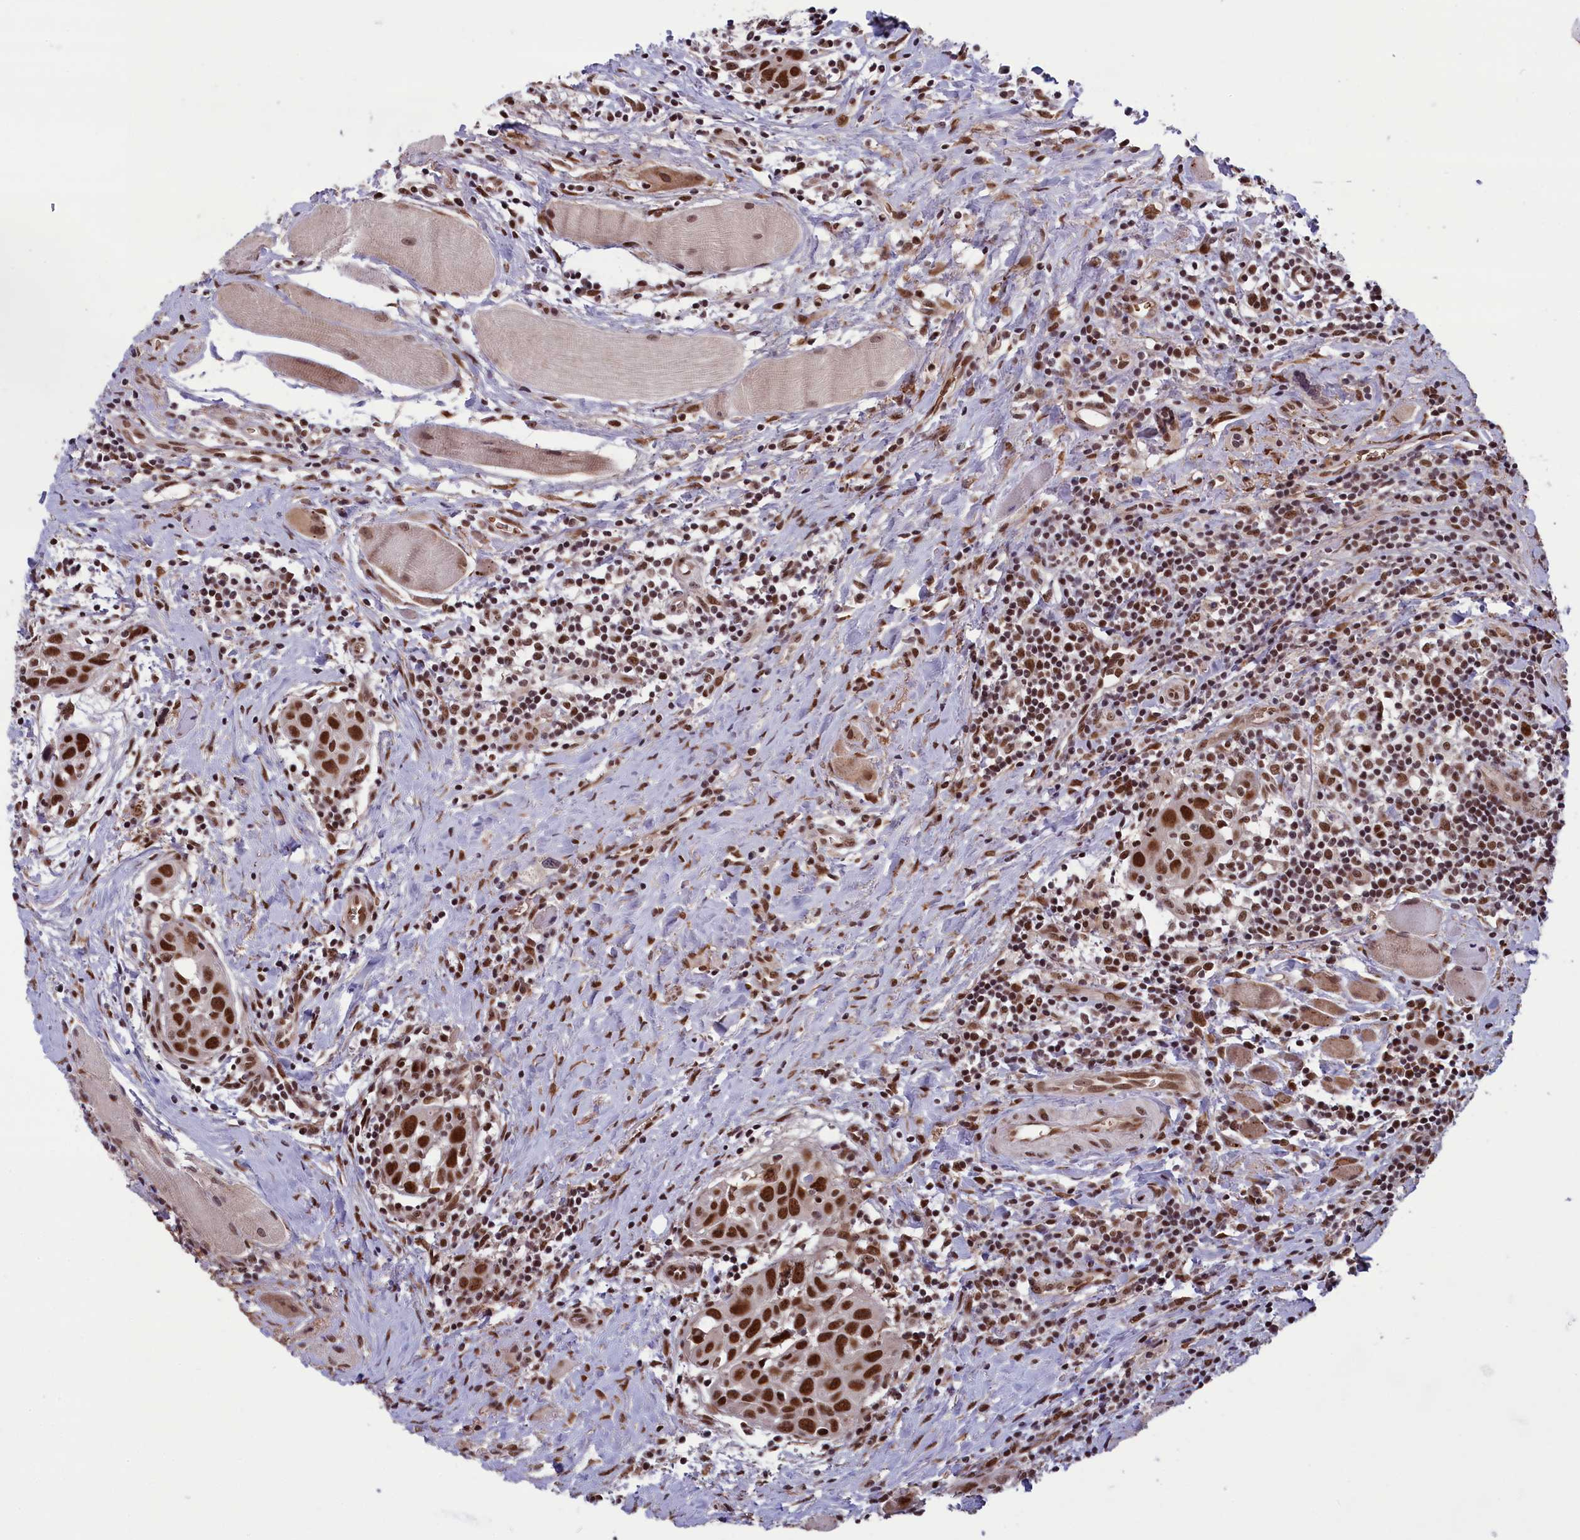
{"staining": {"intensity": "strong", "quantity": ">75%", "location": "nuclear"}, "tissue": "head and neck cancer", "cell_type": "Tumor cells", "image_type": "cancer", "snomed": [{"axis": "morphology", "description": "Squamous cell carcinoma, NOS"}, {"axis": "topography", "description": "Oral tissue"}, {"axis": "topography", "description": "Head-Neck"}], "caption": "A histopathology image of human head and neck cancer (squamous cell carcinoma) stained for a protein displays strong nuclear brown staining in tumor cells.", "gene": "MPHOSPH8", "patient": {"sex": "female", "age": 50}}